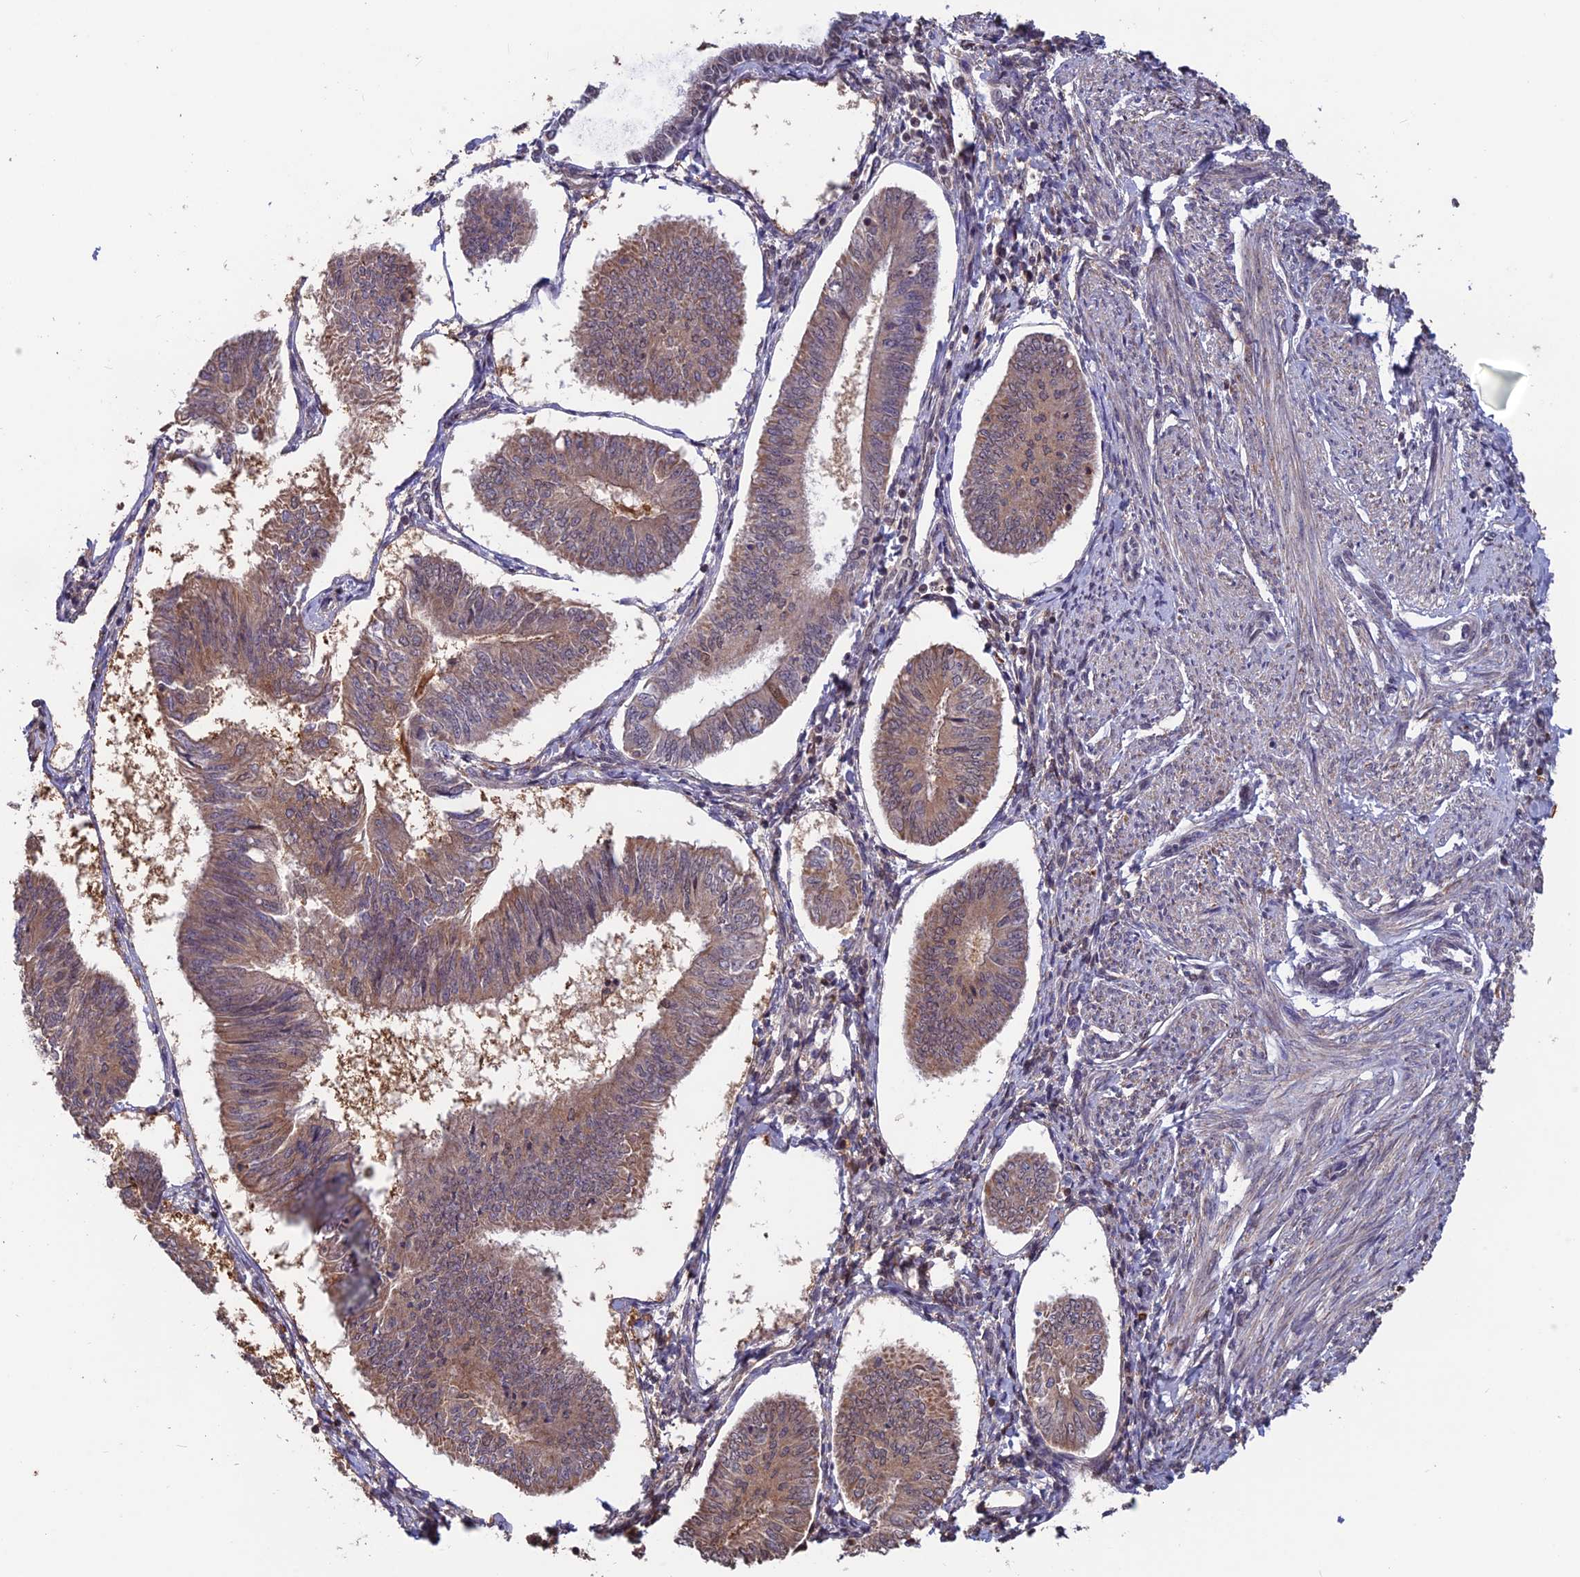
{"staining": {"intensity": "weak", "quantity": "25%-75%", "location": "cytoplasmic/membranous"}, "tissue": "endometrial cancer", "cell_type": "Tumor cells", "image_type": "cancer", "snomed": [{"axis": "morphology", "description": "Adenocarcinoma, NOS"}, {"axis": "topography", "description": "Endometrium"}], "caption": "Immunohistochemical staining of adenocarcinoma (endometrial) demonstrates low levels of weak cytoplasmic/membranous protein expression in about 25%-75% of tumor cells.", "gene": "MAST2", "patient": {"sex": "female", "age": 58}}